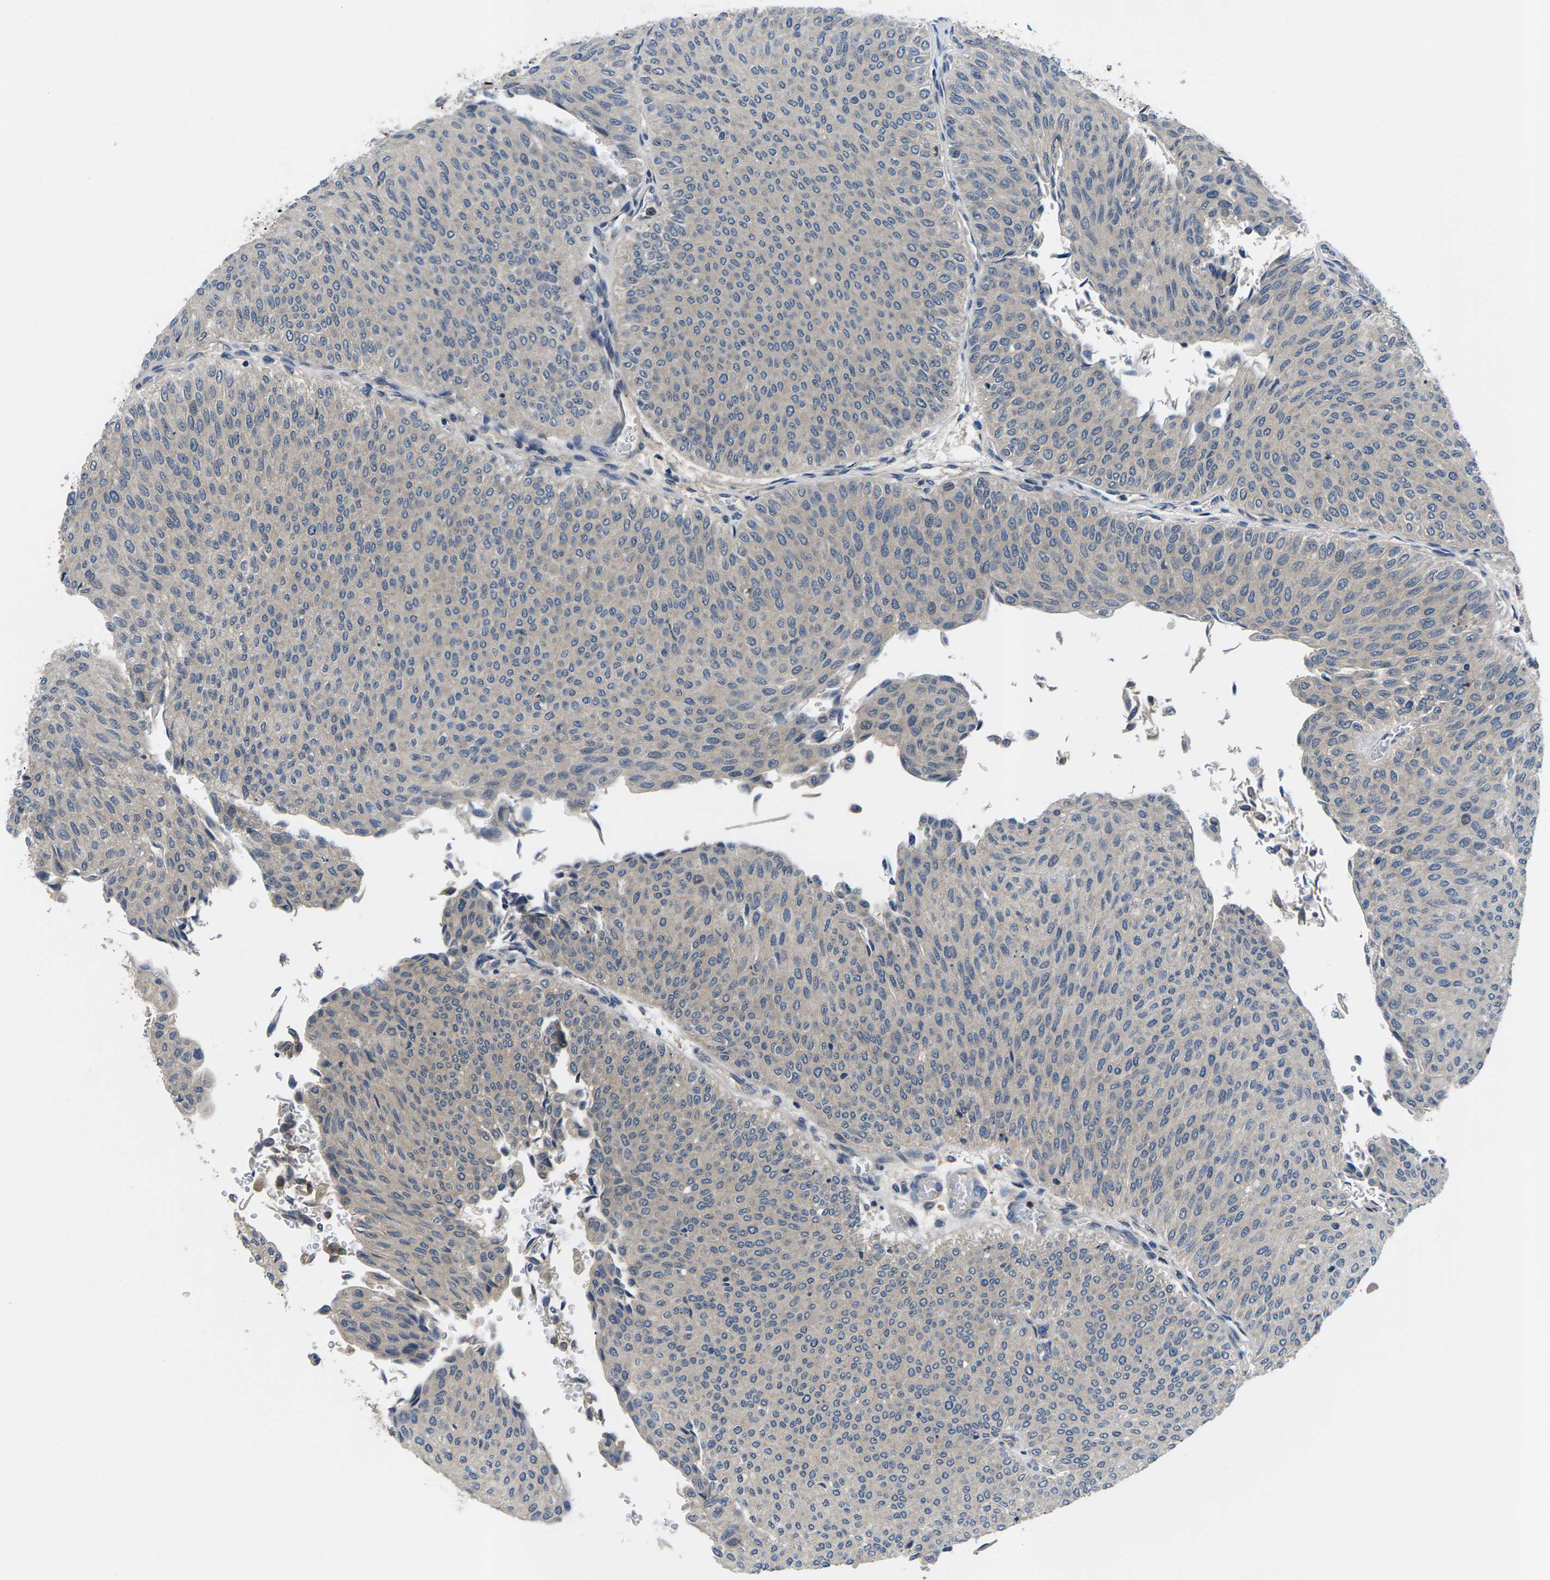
{"staining": {"intensity": "negative", "quantity": "none", "location": "none"}, "tissue": "urothelial cancer", "cell_type": "Tumor cells", "image_type": "cancer", "snomed": [{"axis": "morphology", "description": "Urothelial carcinoma, Low grade"}, {"axis": "topography", "description": "Urinary bladder"}], "caption": "Photomicrograph shows no protein positivity in tumor cells of urothelial cancer tissue.", "gene": "PLCE1", "patient": {"sex": "male", "age": 78}}